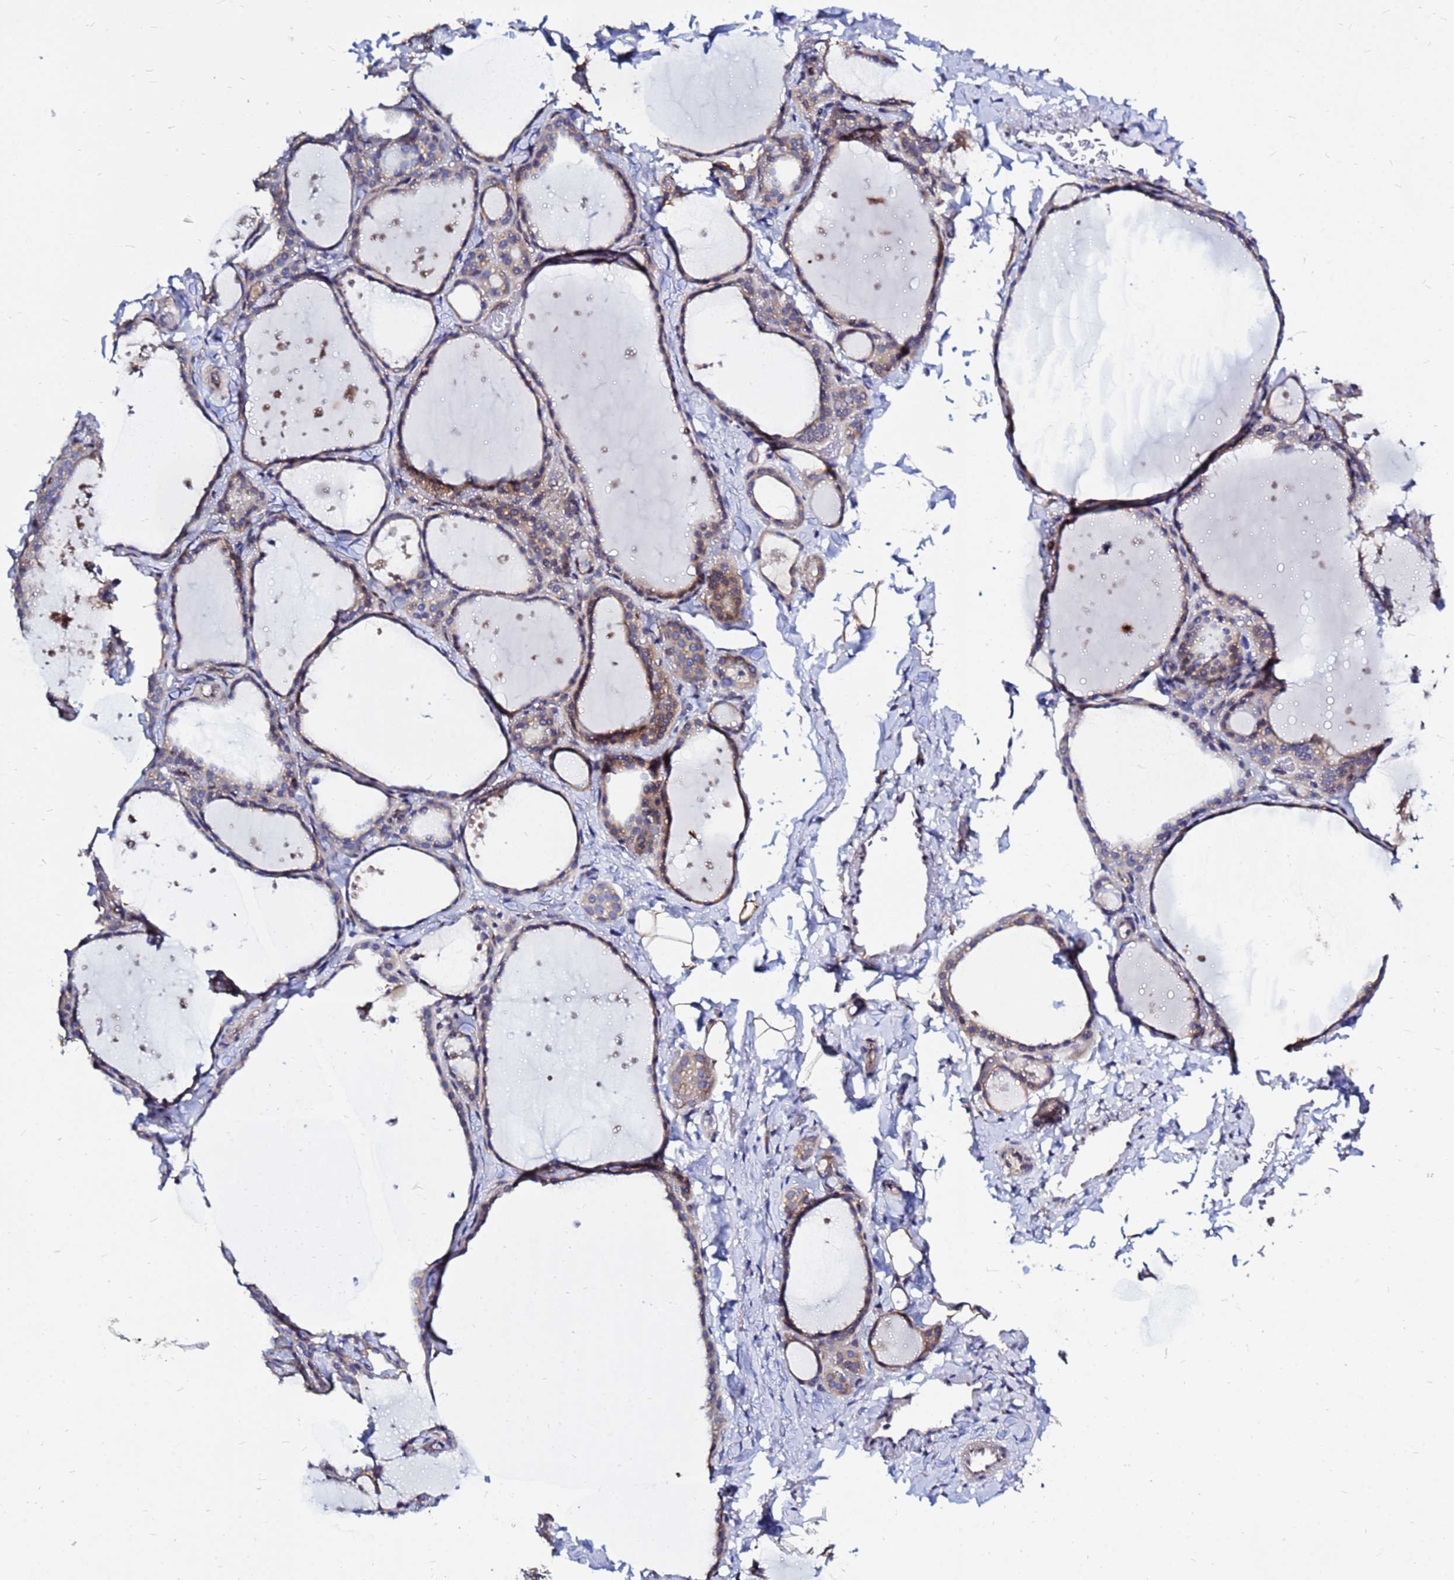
{"staining": {"intensity": "moderate", "quantity": "<25%", "location": "cytoplasmic/membranous"}, "tissue": "thyroid gland", "cell_type": "Glandular cells", "image_type": "normal", "snomed": [{"axis": "morphology", "description": "Normal tissue, NOS"}, {"axis": "topography", "description": "Thyroid gland"}], "caption": "An image of thyroid gland stained for a protein exhibits moderate cytoplasmic/membranous brown staining in glandular cells. The staining was performed using DAB (3,3'-diaminobenzidine), with brown indicating positive protein expression. Nuclei are stained blue with hematoxylin.", "gene": "MOB2", "patient": {"sex": "female", "age": 44}}